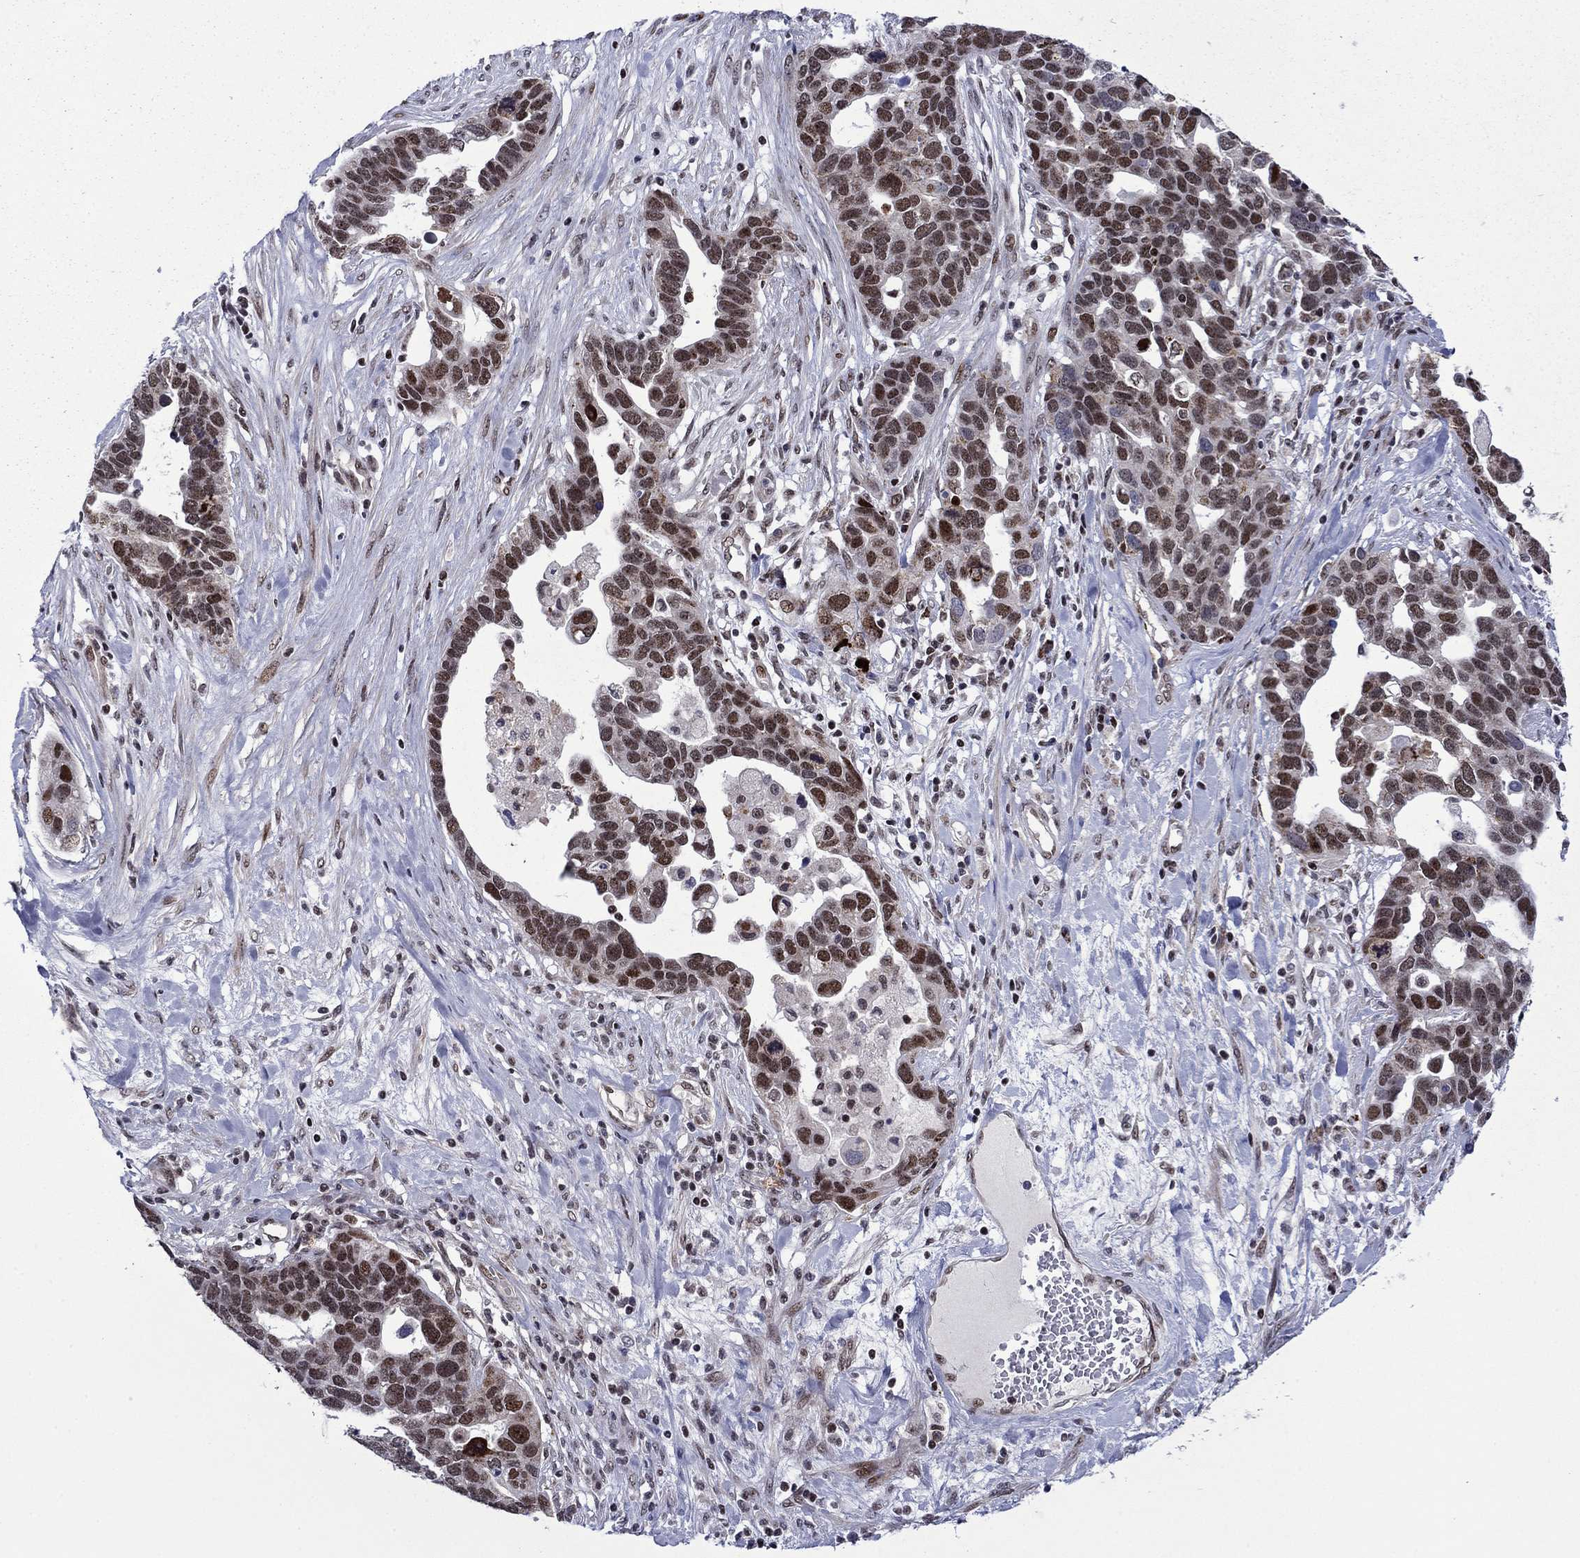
{"staining": {"intensity": "moderate", "quantity": ">75%", "location": "nuclear"}, "tissue": "ovarian cancer", "cell_type": "Tumor cells", "image_type": "cancer", "snomed": [{"axis": "morphology", "description": "Cystadenocarcinoma, serous, NOS"}, {"axis": "topography", "description": "Ovary"}], "caption": "The immunohistochemical stain labels moderate nuclear positivity in tumor cells of serous cystadenocarcinoma (ovarian) tissue.", "gene": "SURF2", "patient": {"sex": "female", "age": 54}}